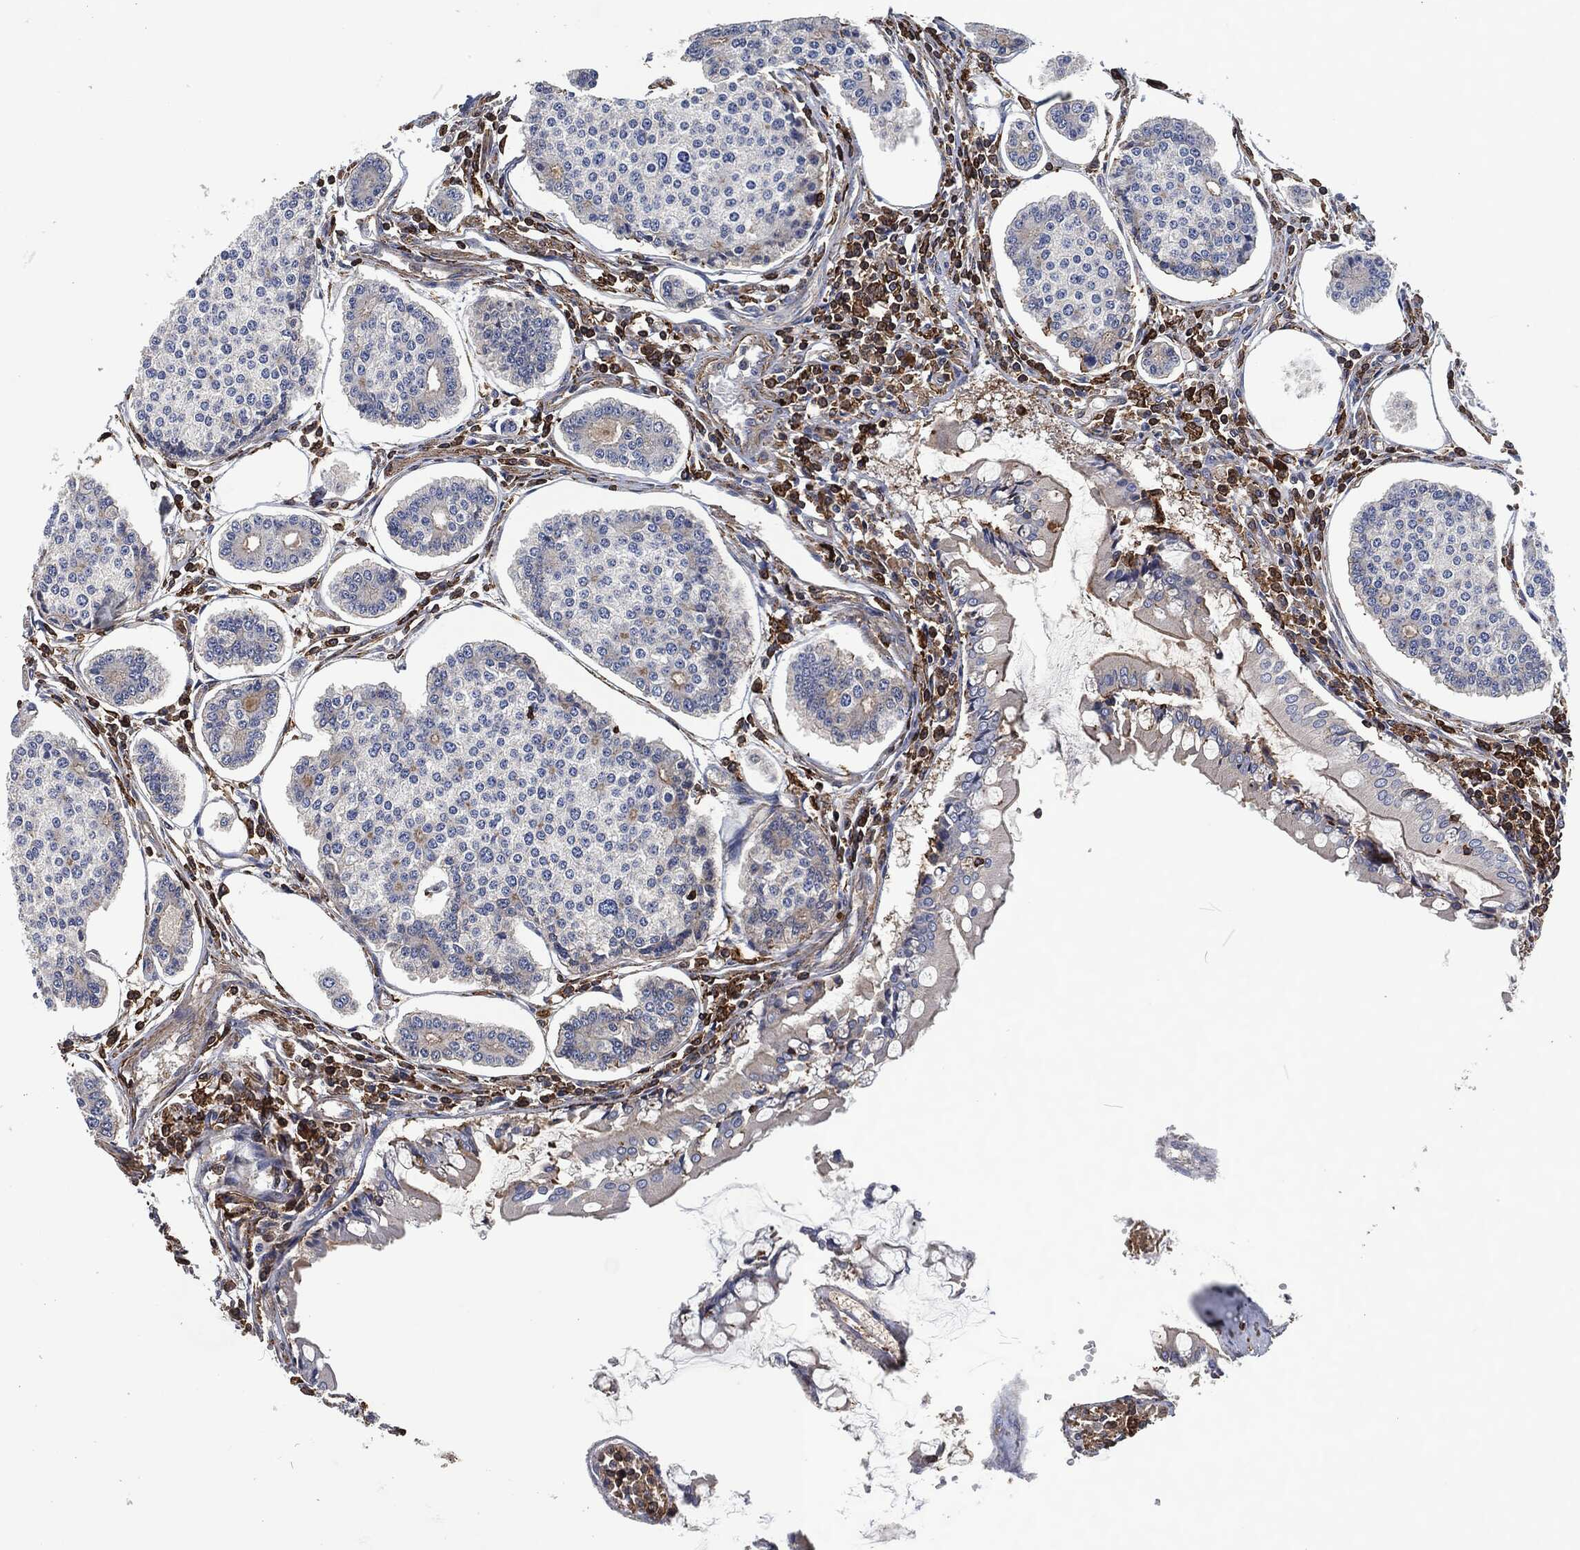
{"staining": {"intensity": "negative", "quantity": "none", "location": "none"}, "tissue": "carcinoid", "cell_type": "Tumor cells", "image_type": "cancer", "snomed": [{"axis": "morphology", "description": "Carcinoid, malignant, NOS"}, {"axis": "topography", "description": "Small intestine"}], "caption": "The photomicrograph displays no significant expression in tumor cells of carcinoid (malignant).", "gene": "LGALS9", "patient": {"sex": "female", "age": 65}}